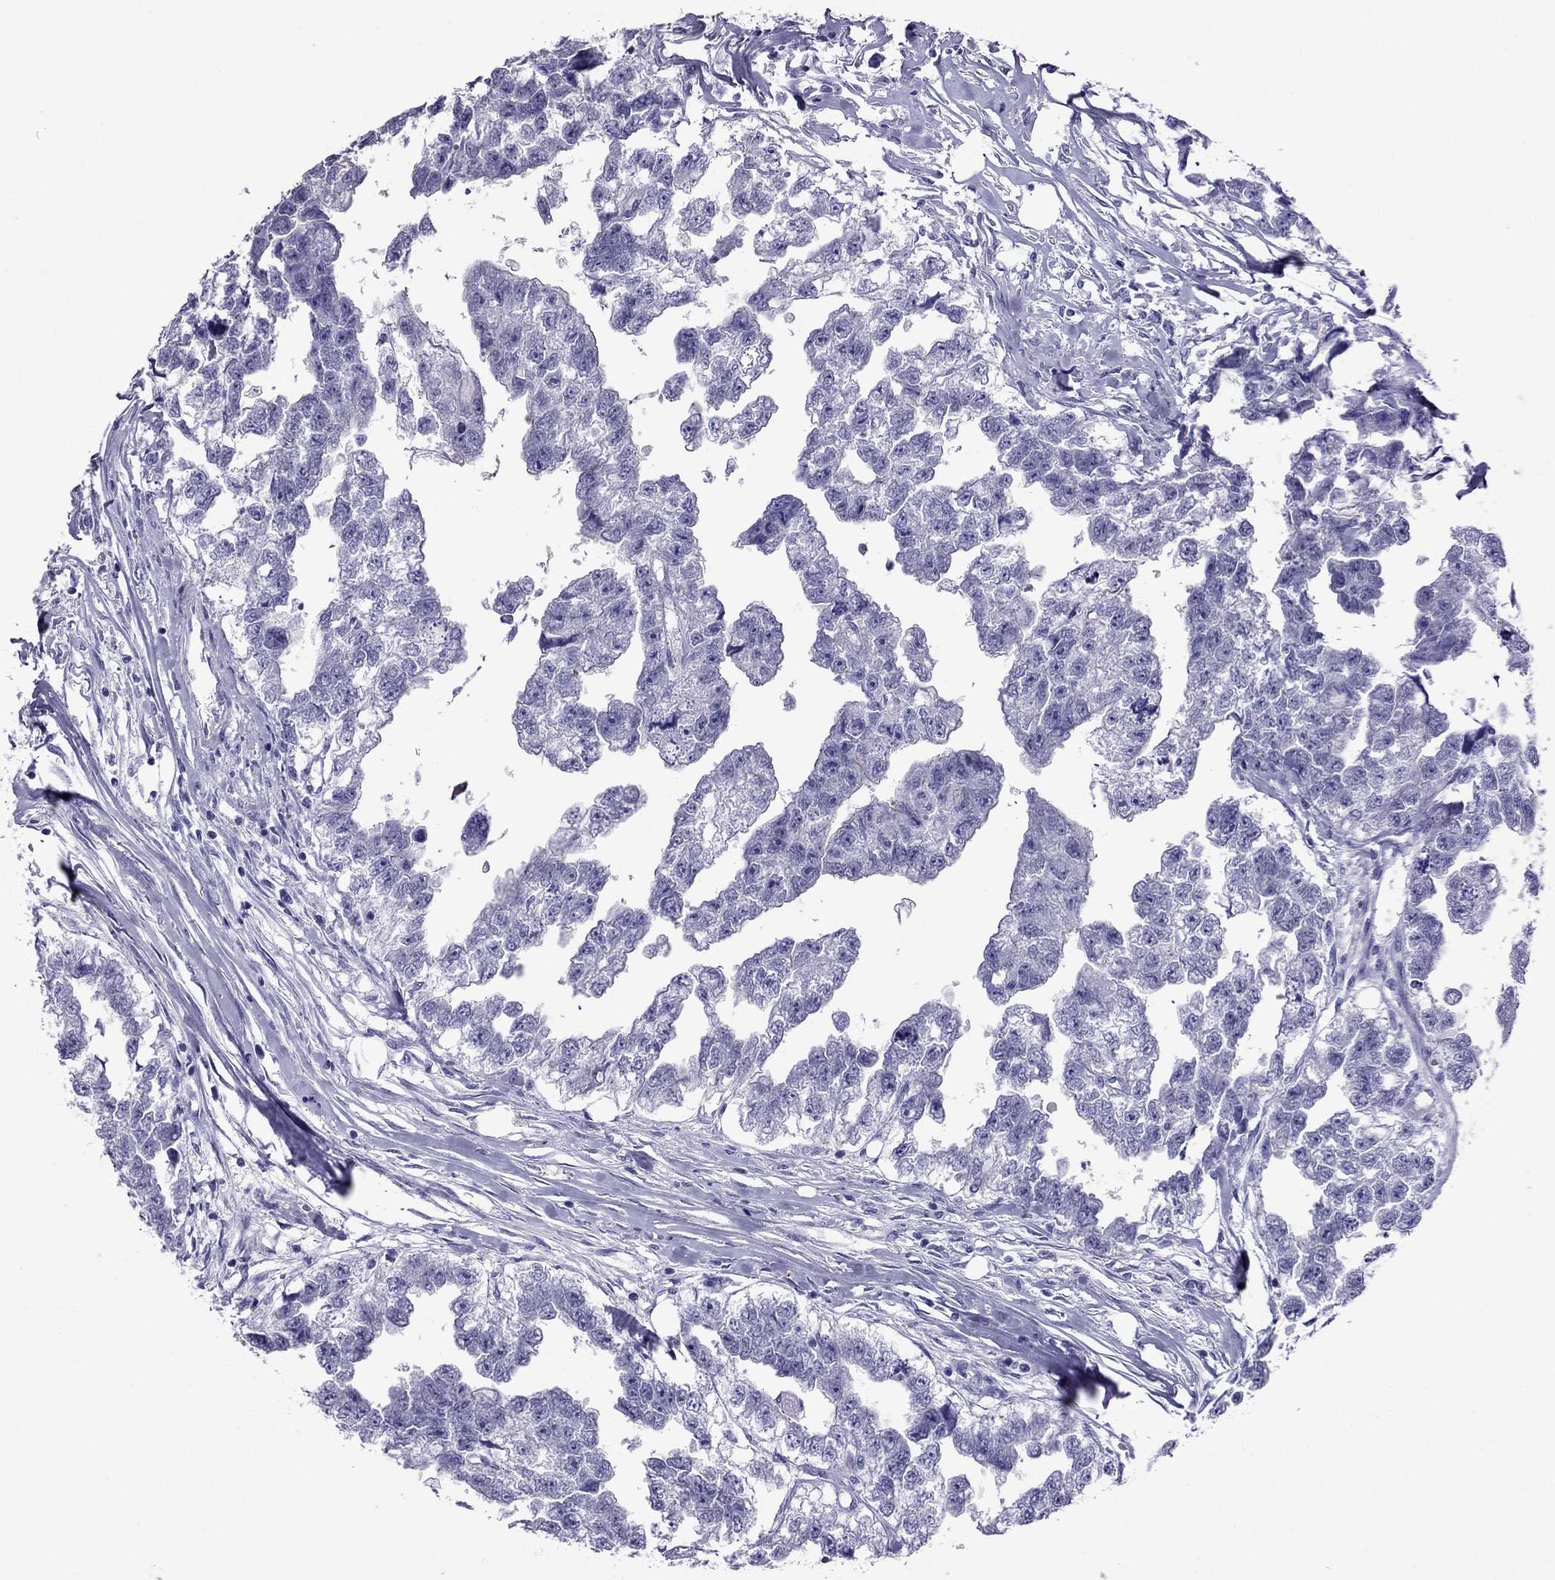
{"staining": {"intensity": "negative", "quantity": "none", "location": "none"}, "tissue": "testis cancer", "cell_type": "Tumor cells", "image_type": "cancer", "snomed": [{"axis": "morphology", "description": "Carcinoma, Embryonal, NOS"}, {"axis": "morphology", "description": "Teratoma, malignant, NOS"}, {"axis": "topography", "description": "Testis"}], "caption": "Testis teratoma (malignant) was stained to show a protein in brown. There is no significant staining in tumor cells.", "gene": "MYL11", "patient": {"sex": "male", "age": 44}}